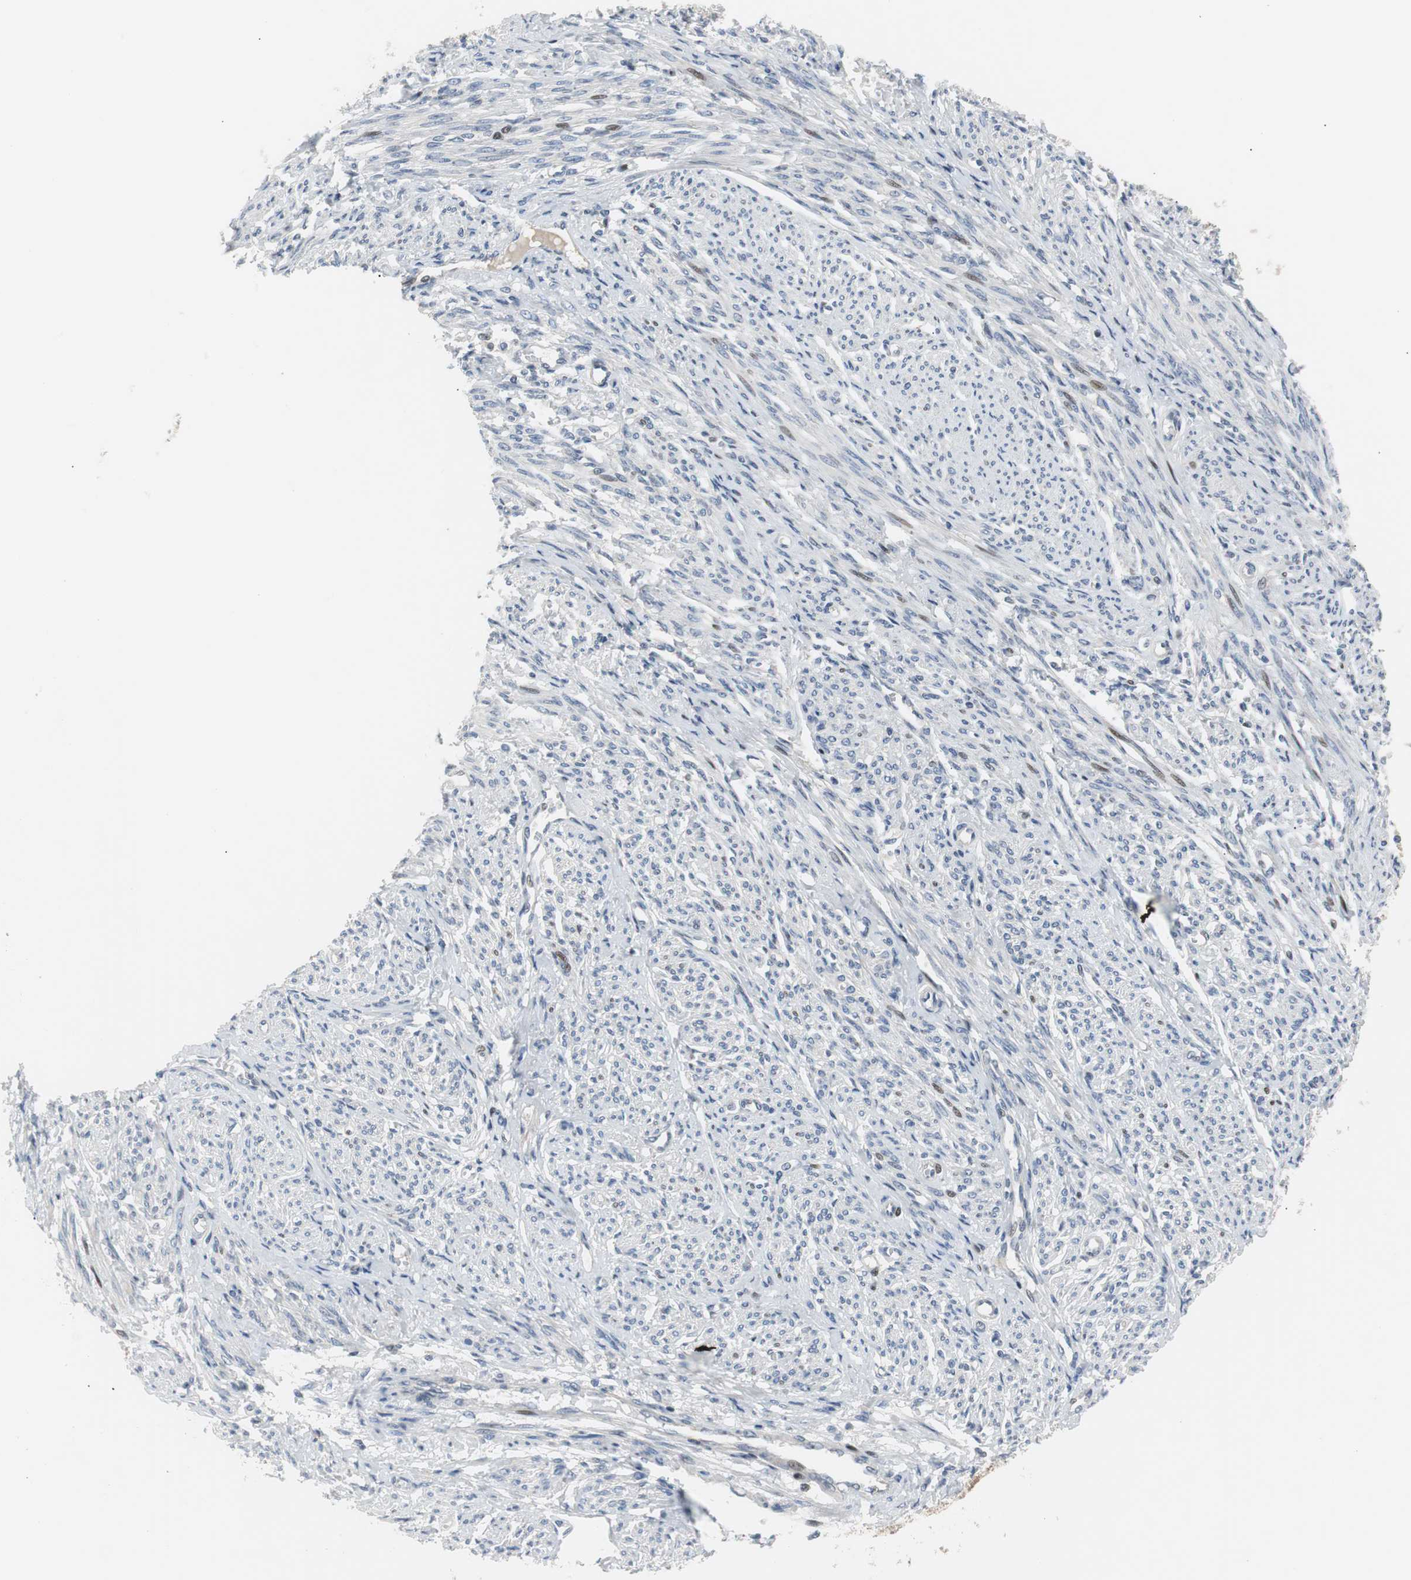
{"staining": {"intensity": "weak", "quantity": "<25%", "location": "nuclear"}, "tissue": "smooth muscle", "cell_type": "Smooth muscle cells", "image_type": "normal", "snomed": [{"axis": "morphology", "description": "Normal tissue, NOS"}, {"axis": "topography", "description": "Smooth muscle"}], "caption": "Immunohistochemical staining of unremarkable human smooth muscle exhibits no significant expression in smooth muscle cells. (Brightfield microscopy of DAB immunohistochemistry (IHC) at high magnification).", "gene": "MAP2K4", "patient": {"sex": "female", "age": 65}}